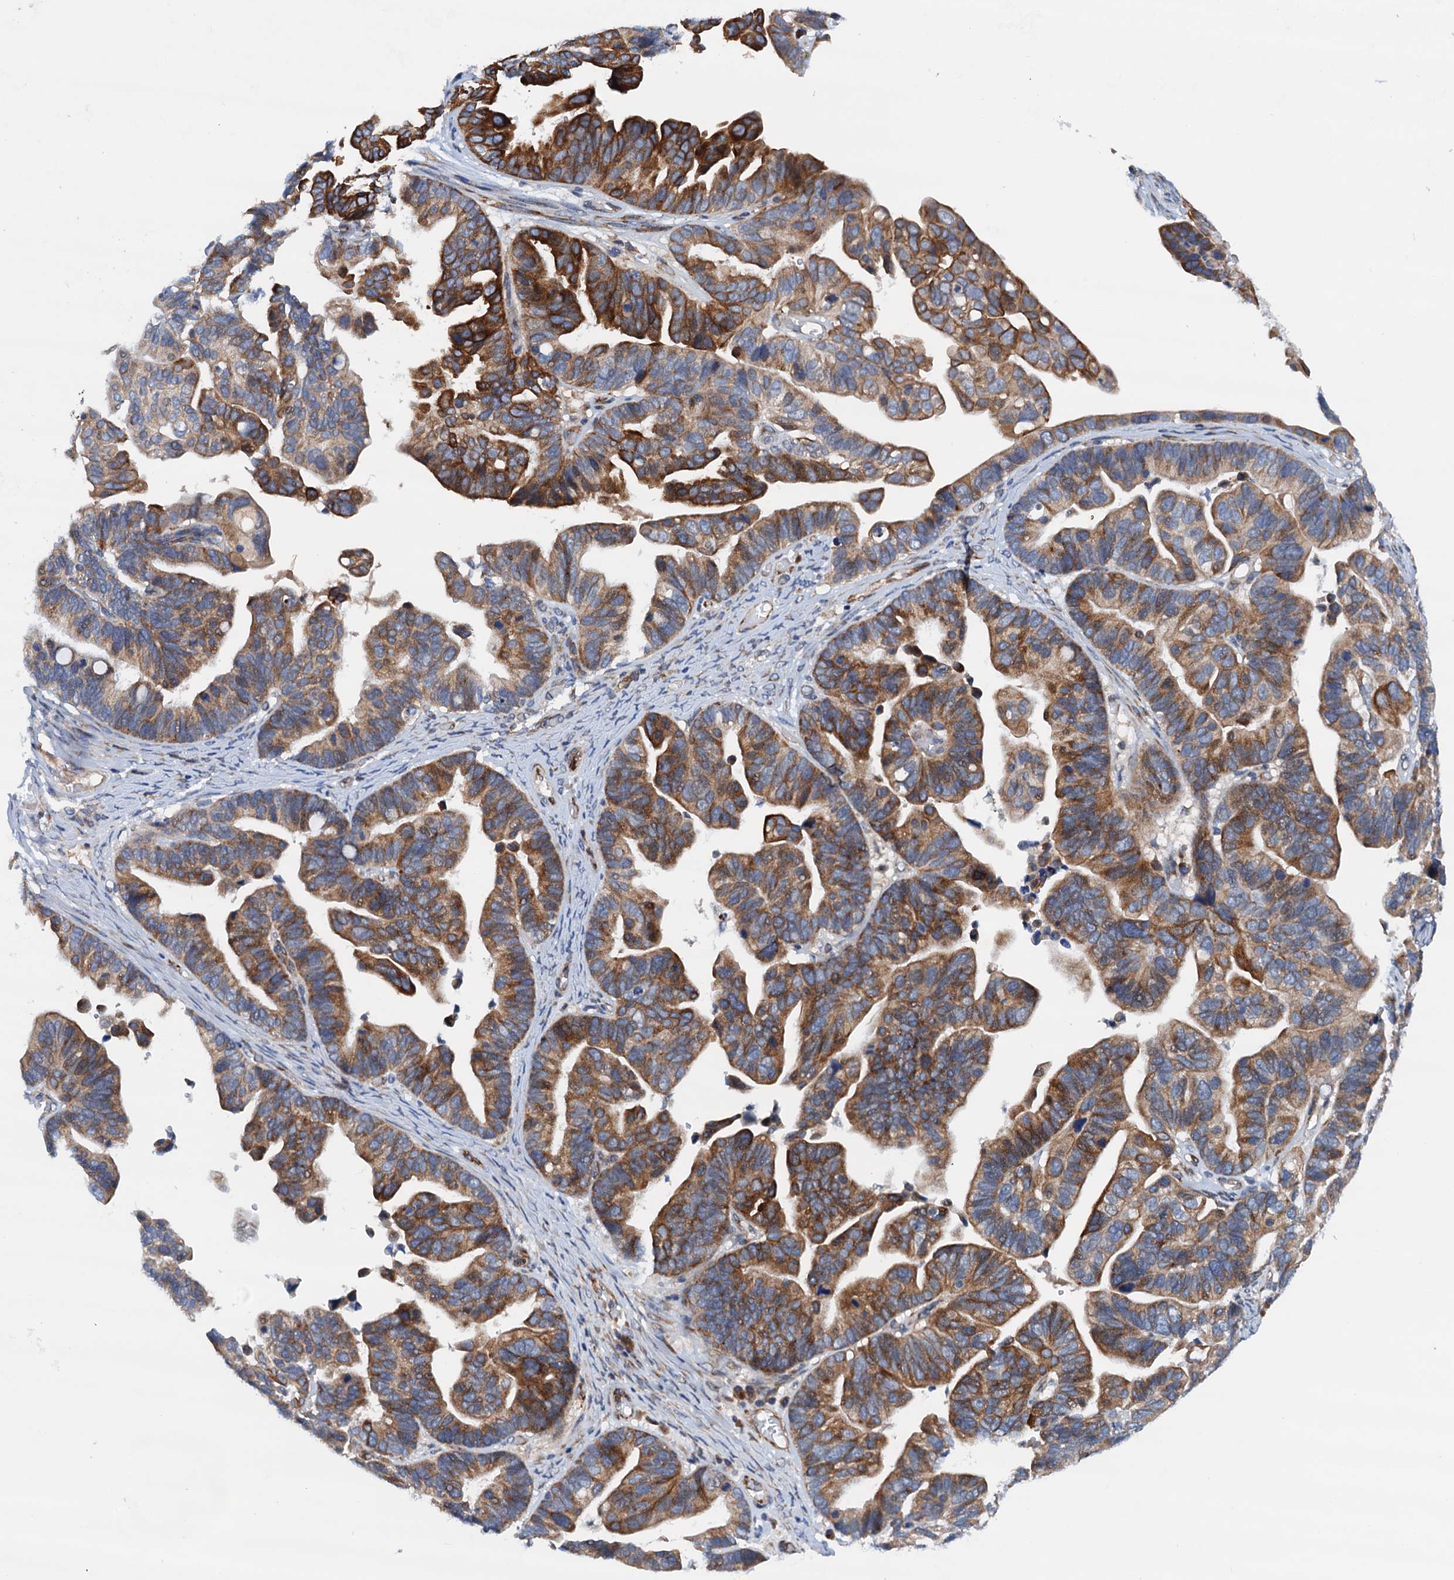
{"staining": {"intensity": "moderate", "quantity": ">75%", "location": "cytoplasmic/membranous"}, "tissue": "ovarian cancer", "cell_type": "Tumor cells", "image_type": "cancer", "snomed": [{"axis": "morphology", "description": "Cystadenocarcinoma, serous, NOS"}, {"axis": "topography", "description": "Ovary"}], "caption": "Tumor cells display medium levels of moderate cytoplasmic/membranous expression in approximately >75% of cells in ovarian serous cystadenocarcinoma.", "gene": "RASSF9", "patient": {"sex": "female", "age": 56}}